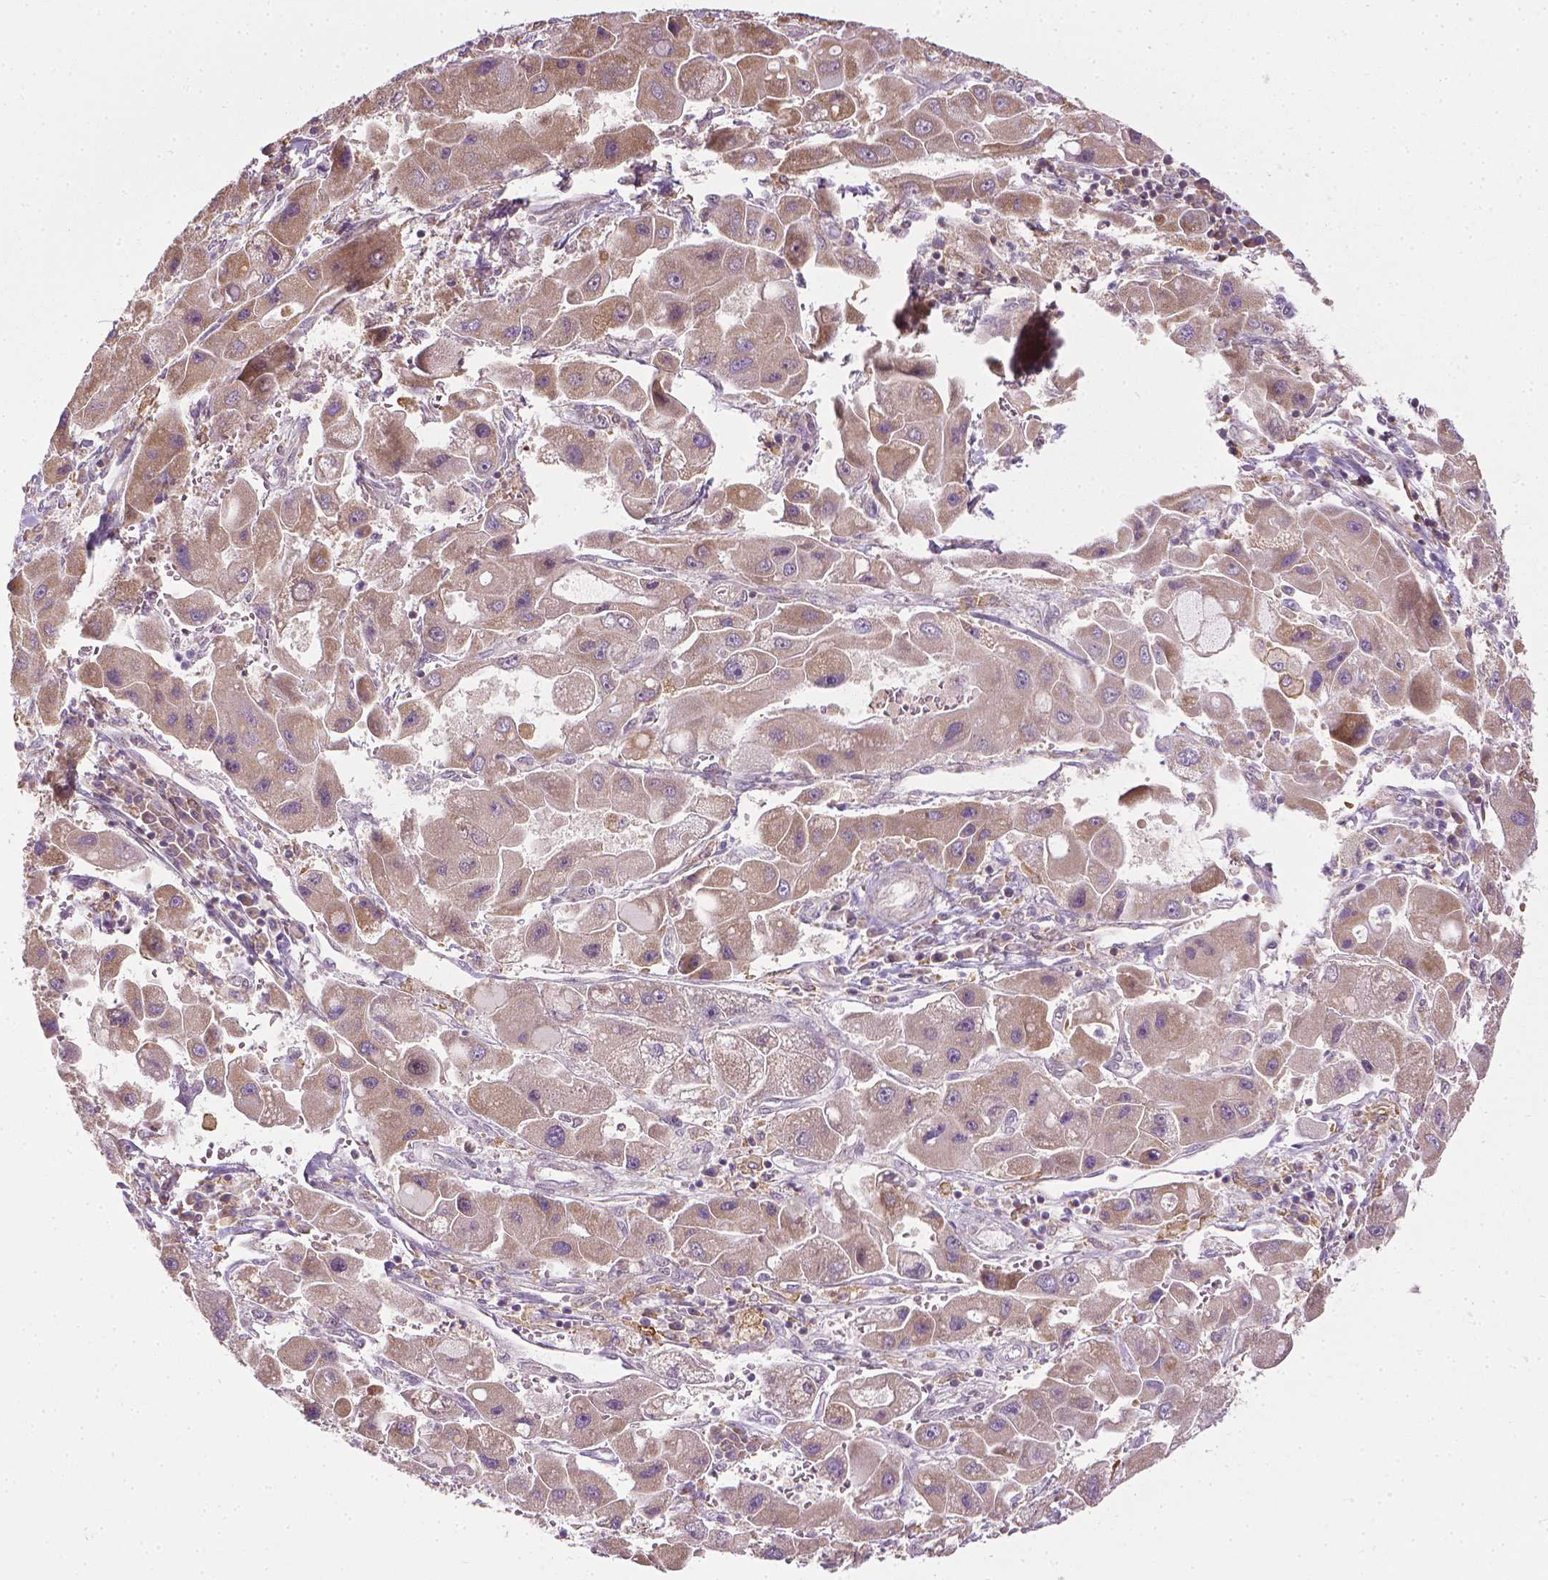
{"staining": {"intensity": "weak", "quantity": ">75%", "location": "cytoplasmic/membranous"}, "tissue": "liver cancer", "cell_type": "Tumor cells", "image_type": "cancer", "snomed": [{"axis": "morphology", "description": "Carcinoma, Hepatocellular, NOS"}, {"axis": "topography", "description": "Liver"}], "caption": "Protein expression analysis of liver hepatocellular carcinoma shows weak cytoplasmic/membranous positivity in about >75% of tumor cells. The protein is stained brown, and the nuclei are stained in blue (DAB (3,3'-diaminobenzidine) IHC with brightfield microscopy, high magnification).", "gene": "PRAG1", "patient": {"sex": "male", "age": 24}}